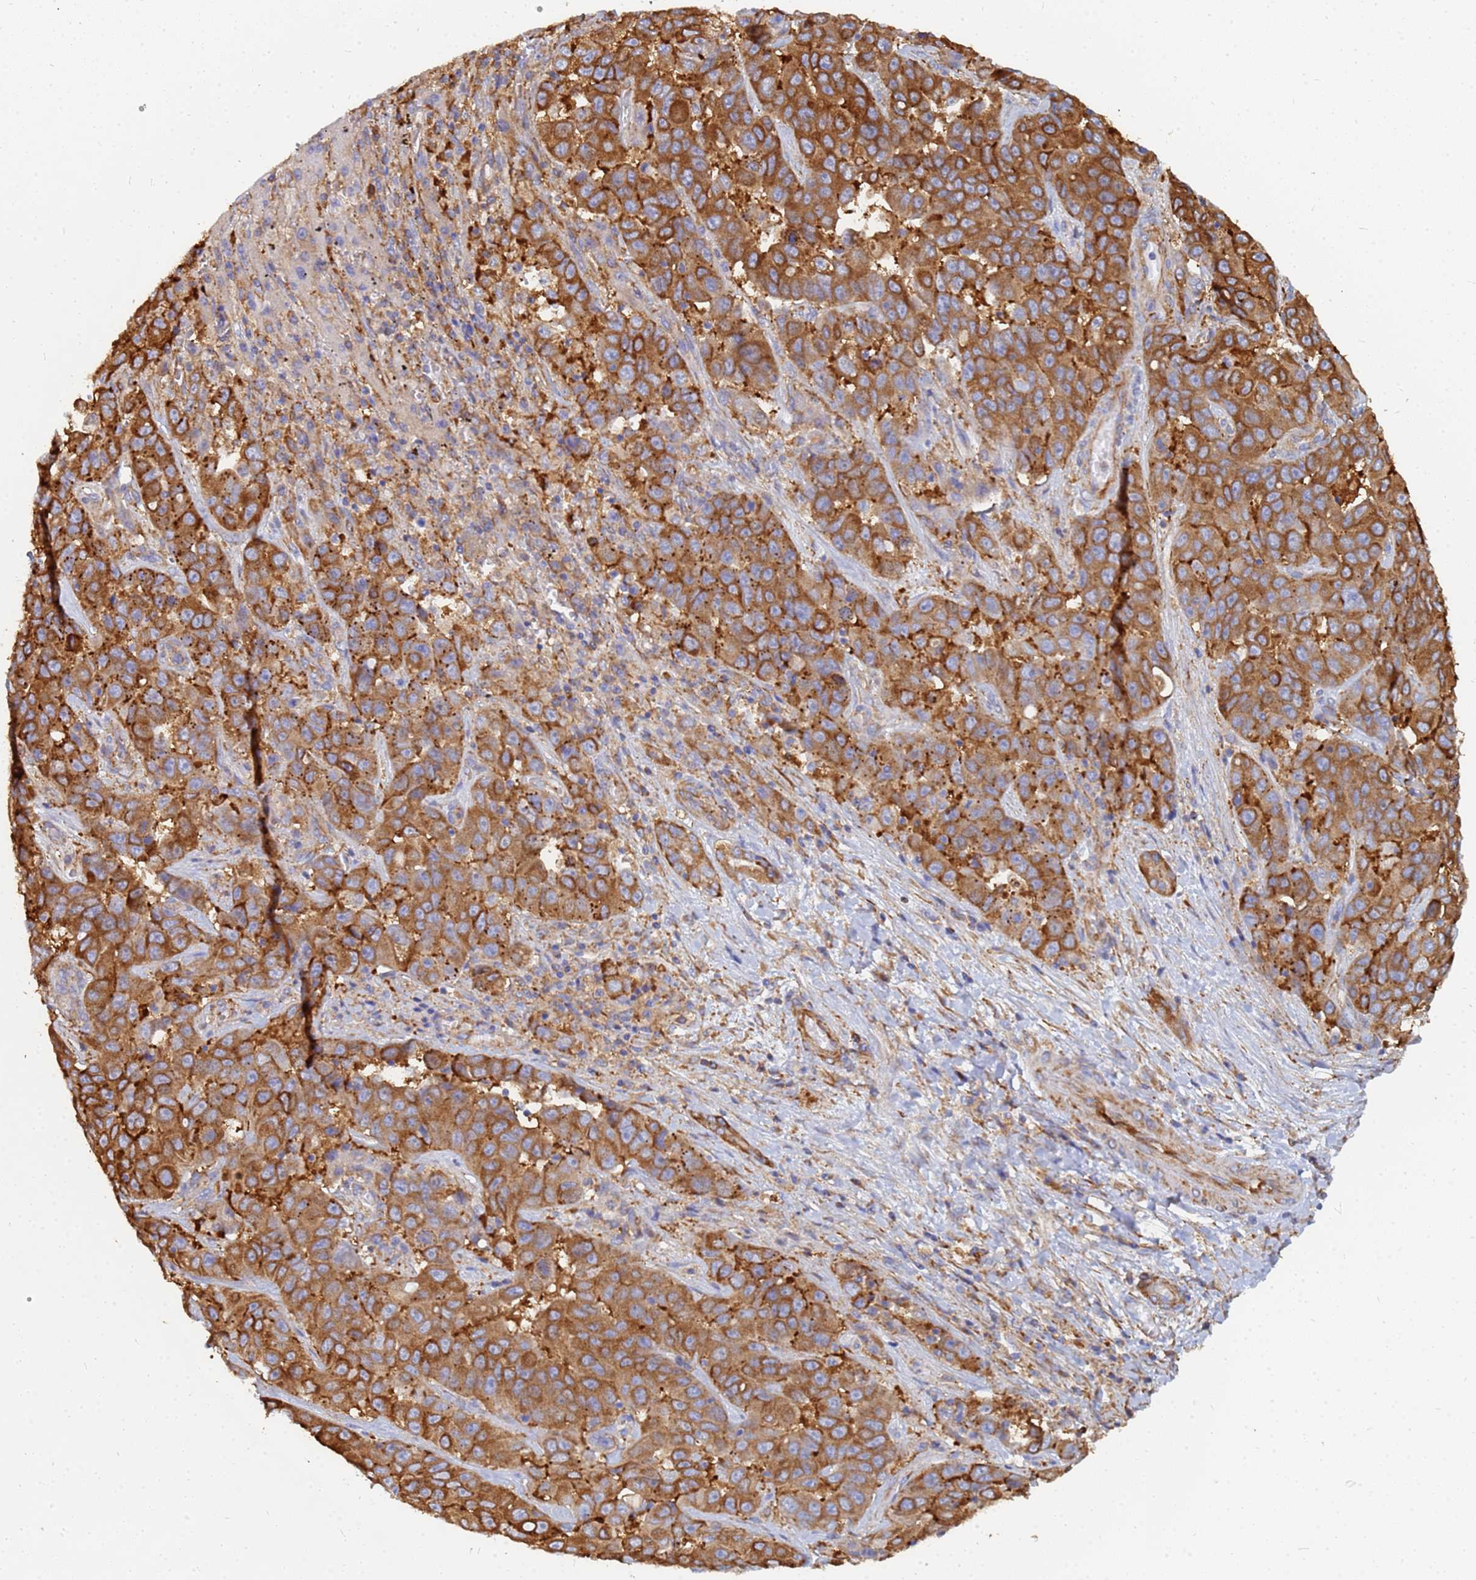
{"staining": {"intensity": "strong", "quantity": ">75%", "location": "cytoplasmic/membranous"}, "tissue": "liver cancer", "cell_type": "Tumor cells", "image_type": "cancer", "snomed": [{"axis": "morphology", "description": "Cholangiocarcinoma"}, {"axis": "topography", "description": "Liver"}], "caption": "A photomicrograph of human liver cancer stained for a protein shows strong cytoplasmic/membranous brown staining in tumor cells.", "gene": "GPR42", "patient": {"sex": "female", "age": 52}}